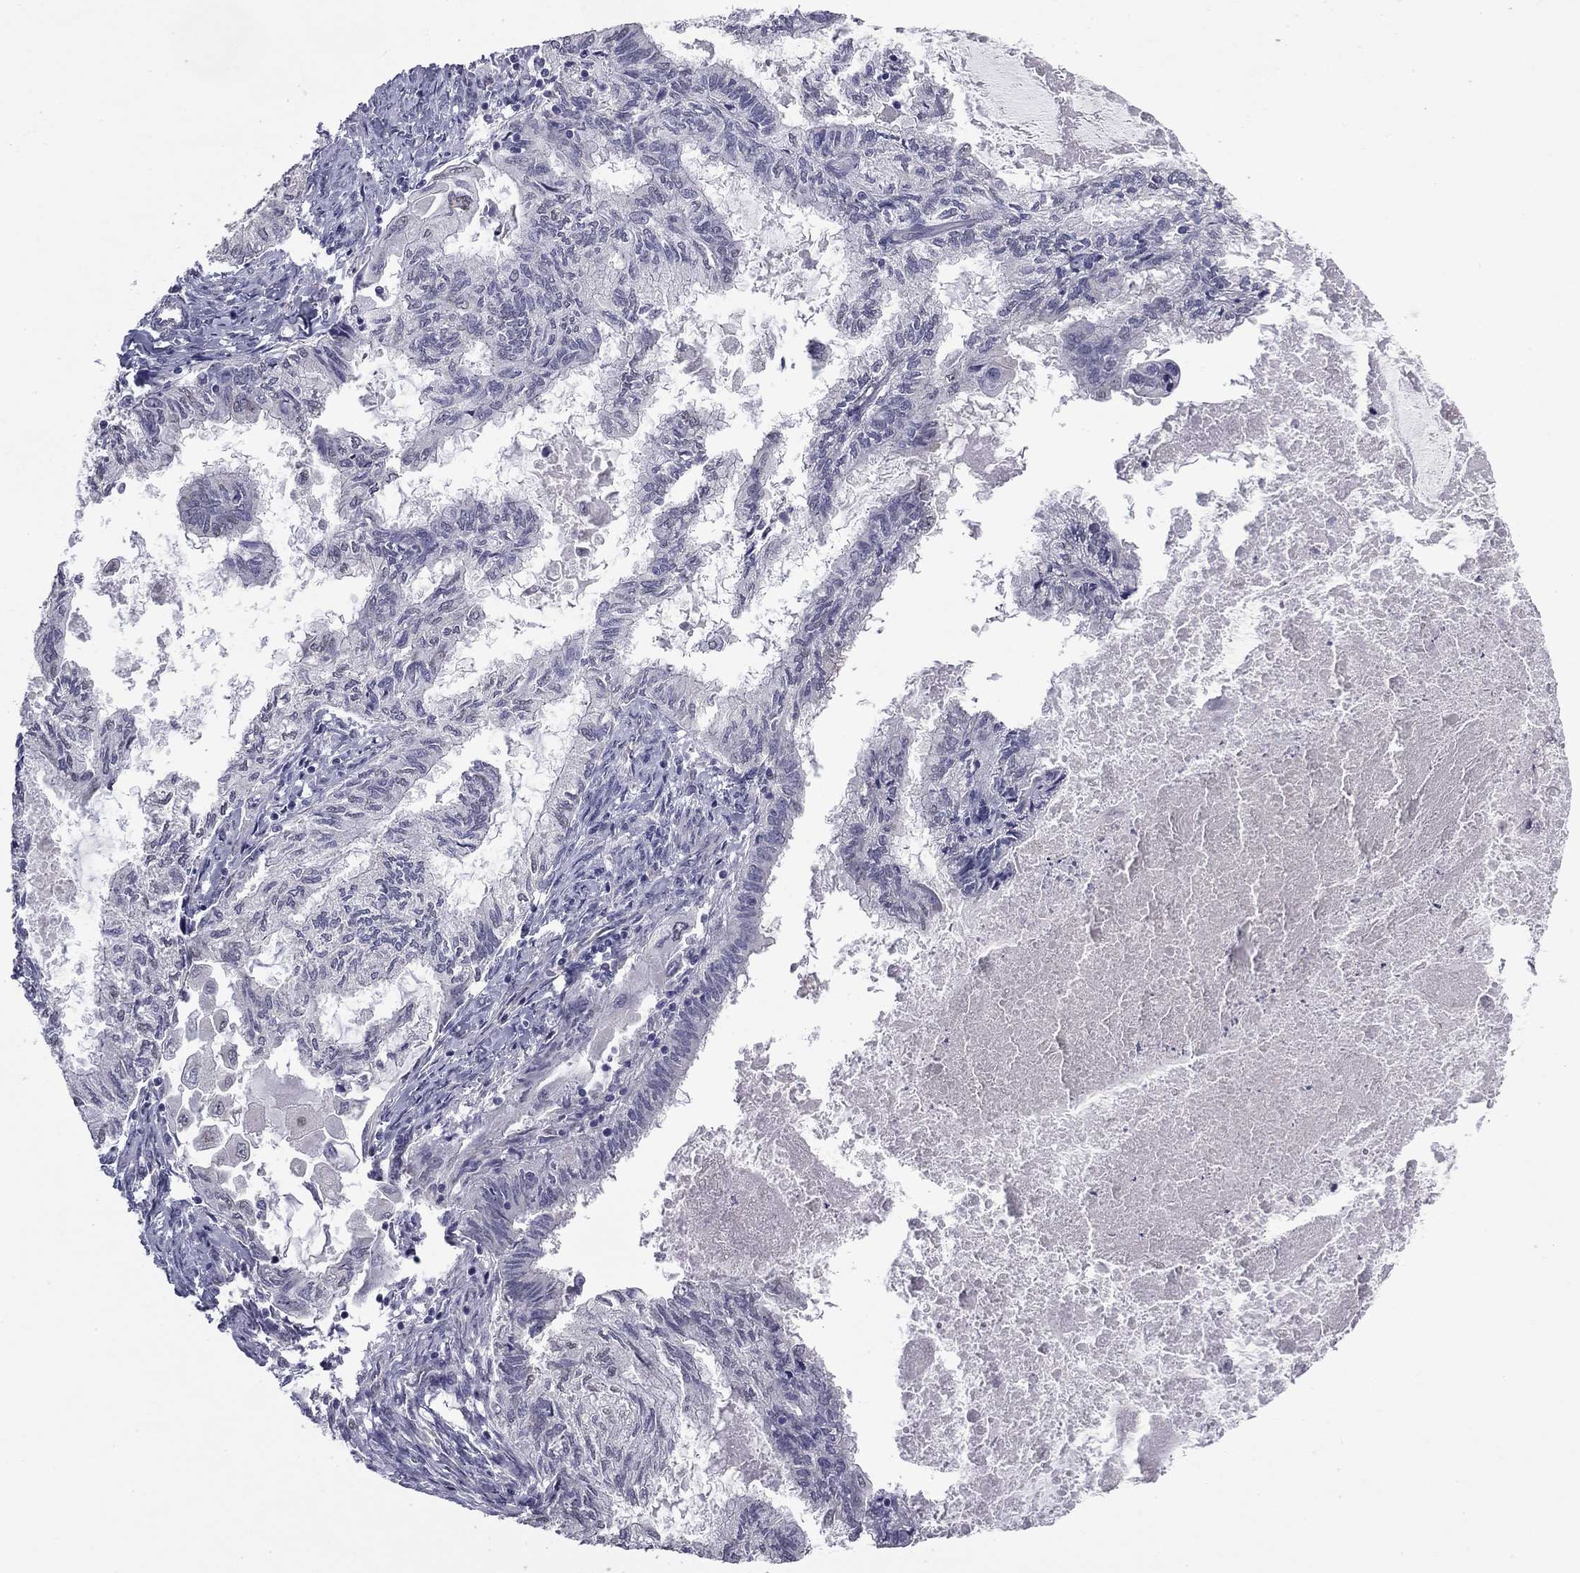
{"staining": {"intensity": "negative", "quantity": "none", "location": "none"}, "tissue": "endometrial cancer", "cell_type": "Tumor cells", "image_type": "cancer", "snomed": [{"axis": "morphology", "description": "Adenocarcinoma, NOS"}, {"axis": "topography", "description": "Endometrium"}], "caption": "This image is of endometrial adenocarcinoma stained with immunohistochemistry (IHC) to label a protein in brown with the nuclei are counter-stained blue. There is no expression in tumor cells.", "gene": "PRRT2", "patient": {"sex": "female", "age": 86}}